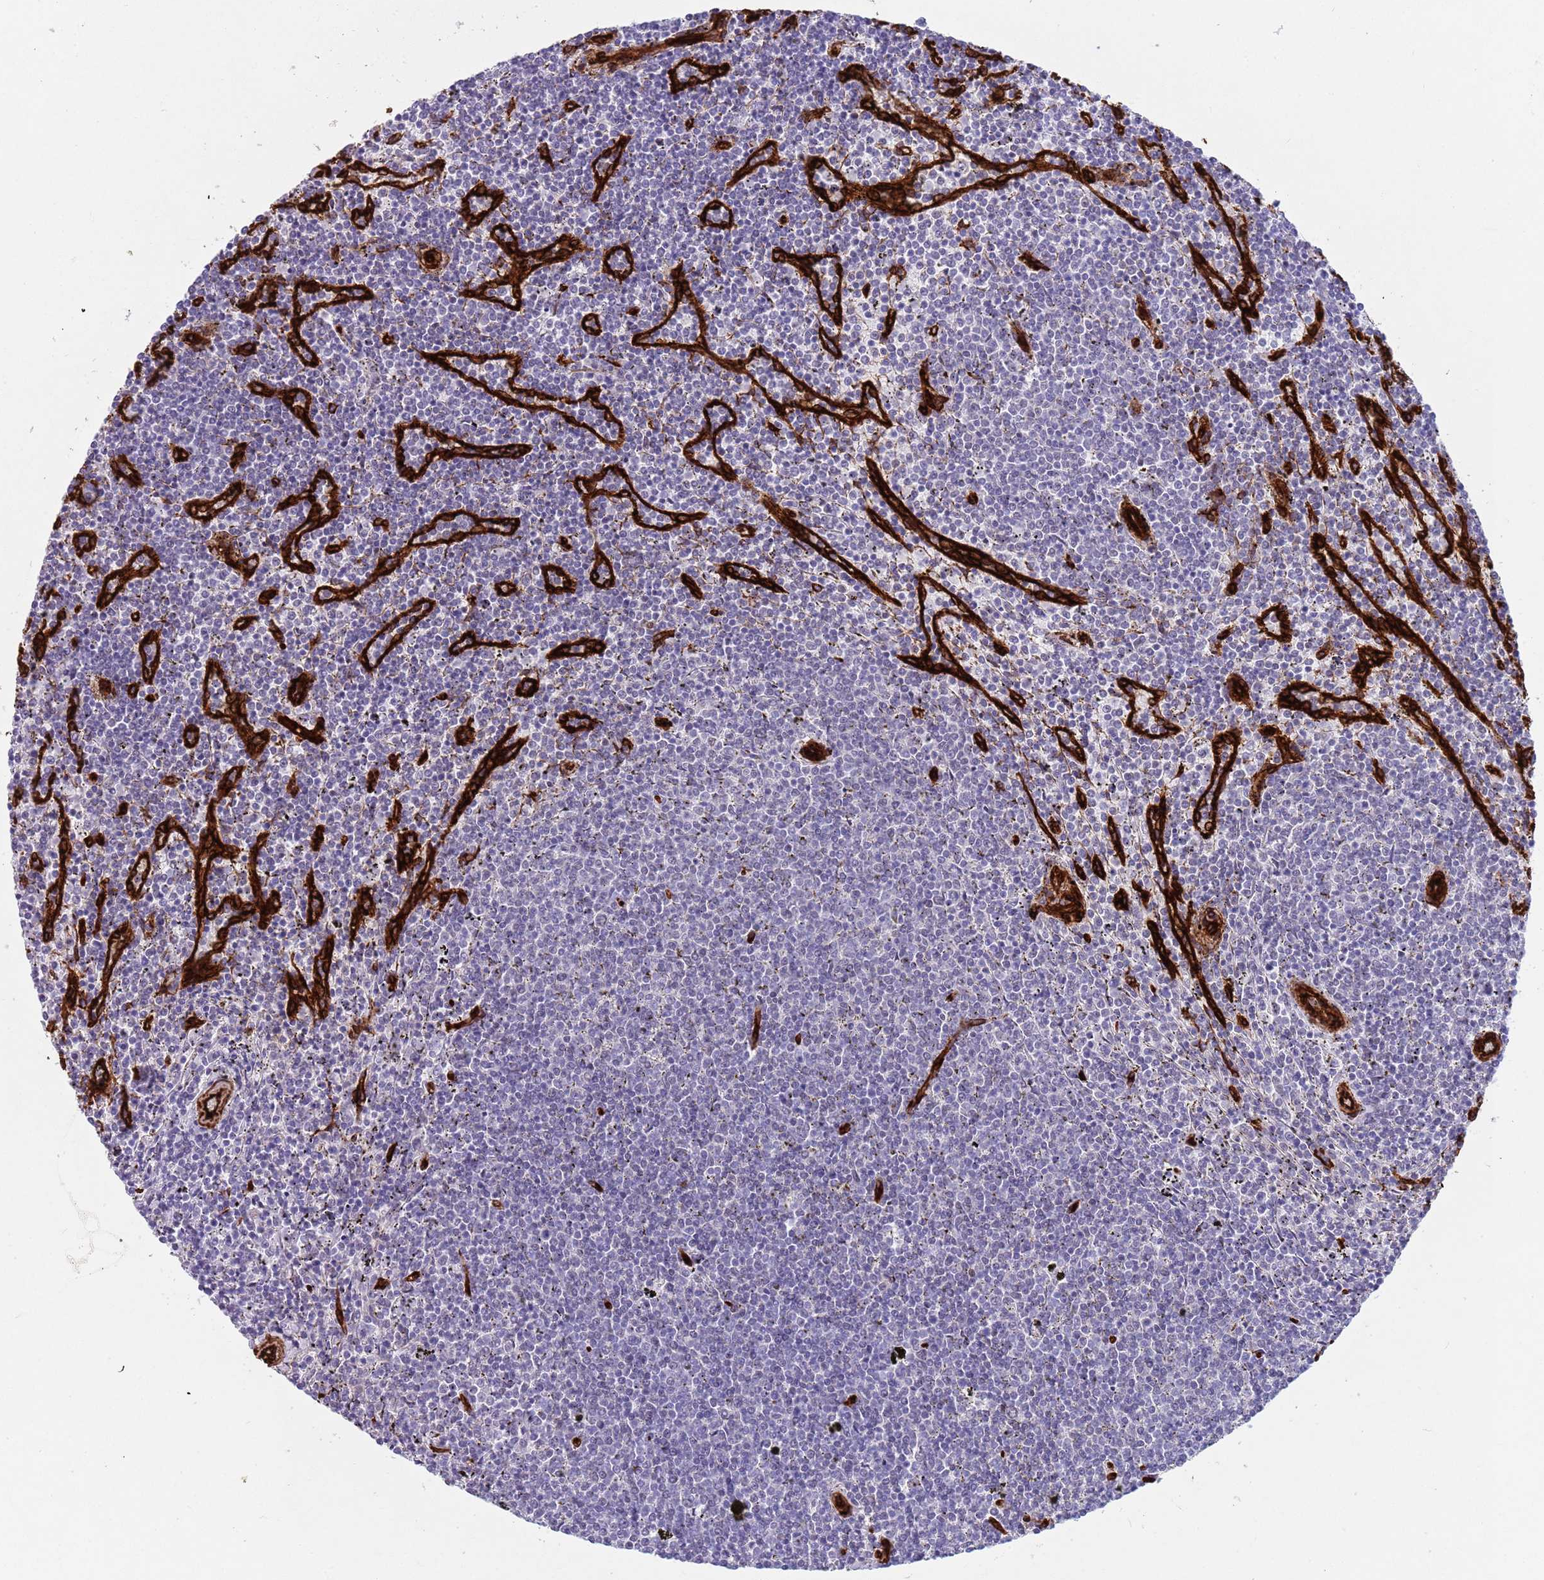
{"staining": {"intensity": "negative", "quantity": "none", "location": "none"}, "tissue": "lymphoma", "cell_type": "Tumor cells", "image_type": "cancer", "snomed": [{"axis": "morphology", "description": "Malignant lymphoma, non-Hodgkin's type, Low grade"}, {"axis": "topography", "description": "Spleen"}], "caption": "A high-resolution micrograph shows immunohistochemistry staining of low-grade malignant lymphoma, non-Hodgkin's type, which displays no significant expression in tumor cells.", "gene": "CAV2", "patient": {"sex": "female", "age": 50}}